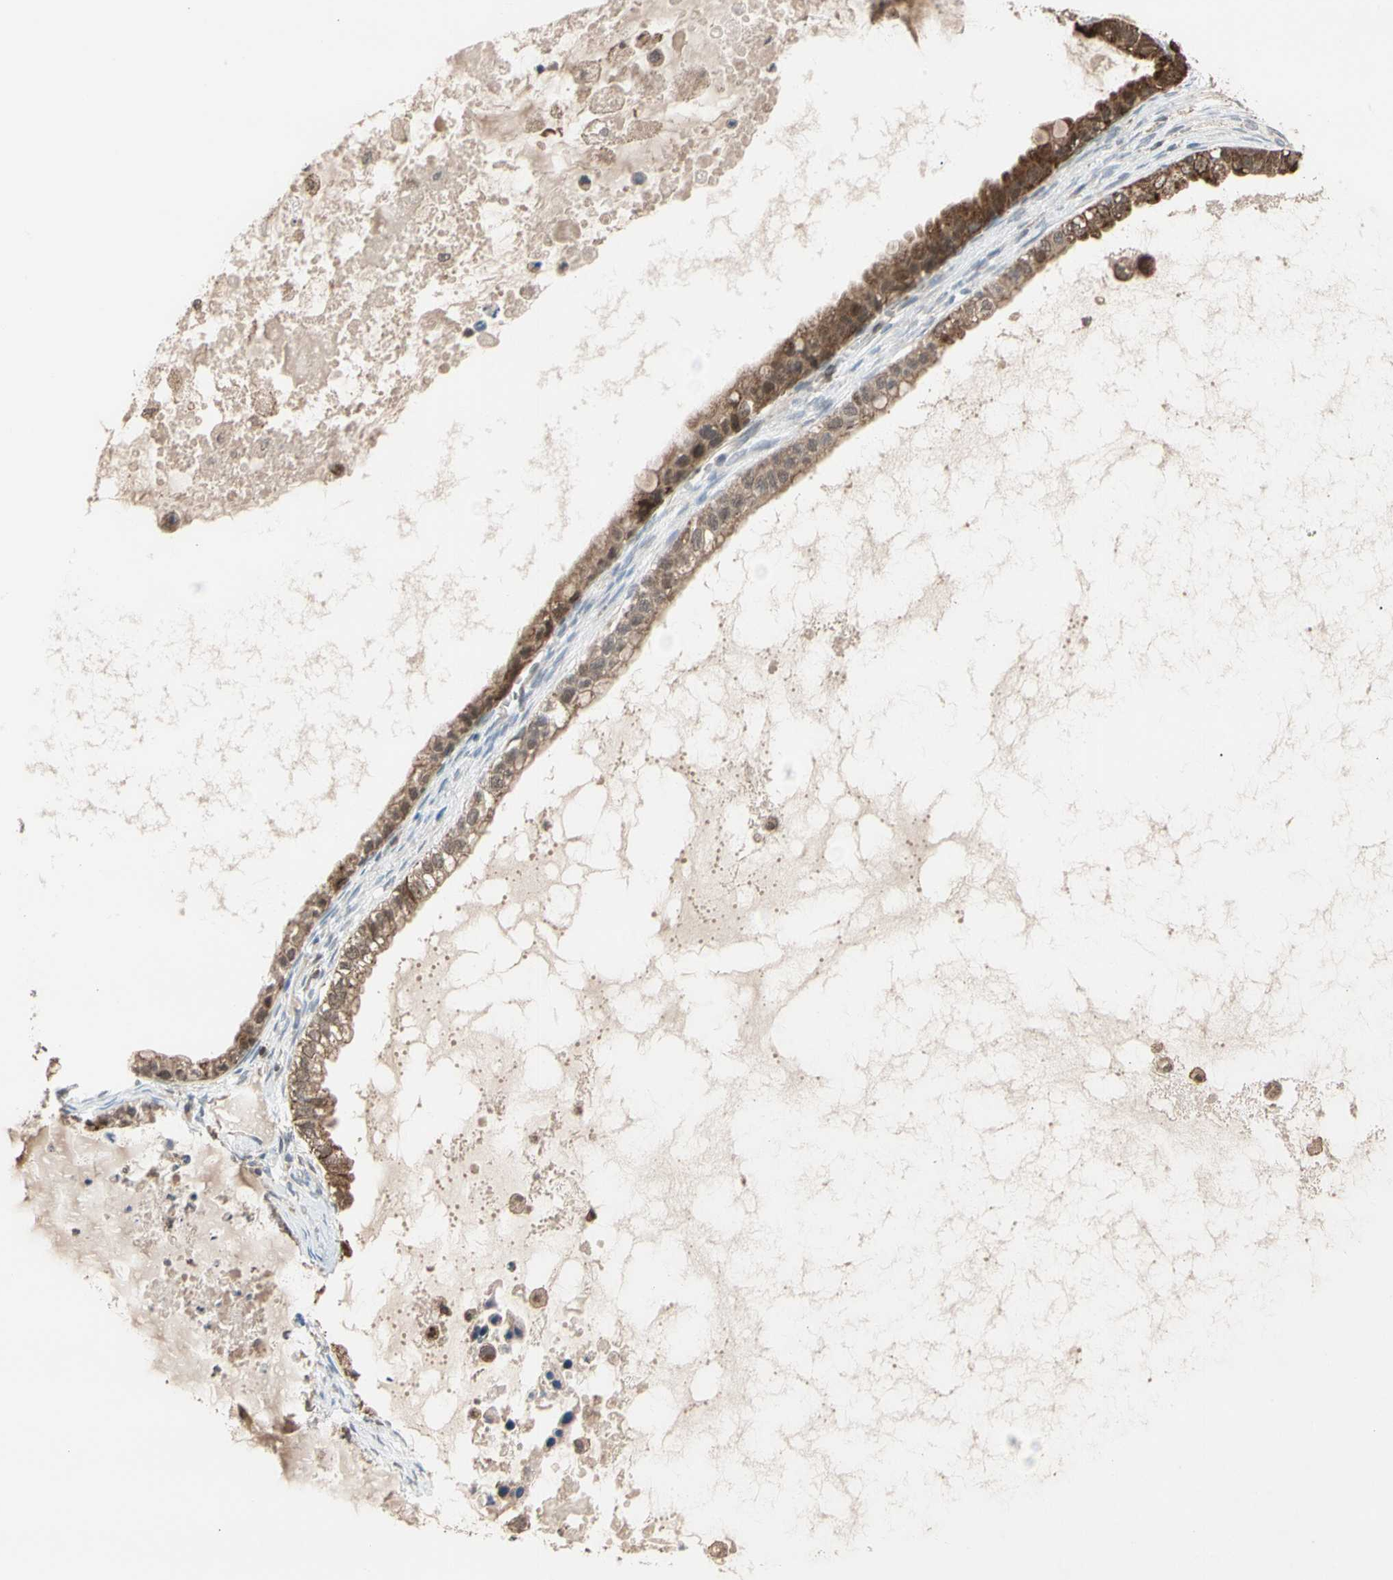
{"staining": {"intensity": "moderate", "quantity": ">75%", "location": "cytoplasmic/membranous"}, "tissue": "ovarian cancer", "cell_type": "Tumor cells", "image_type": "cancer", "snomed": [{"axis": "morphology", "description": "Cystadenocarcinoma, mucinous, NOS"}, {"axis": "topography", "description": "Ovary"}], "caption": "Protein expression analysis of human ovarian cancer (mucinous cystadenocarcinoma) reveals moderate cytoplasmic/membranous positivity in about >75% of tumor cells.", "gene": "MTHFS", "patient": {"sex": "female", "age": 80}}